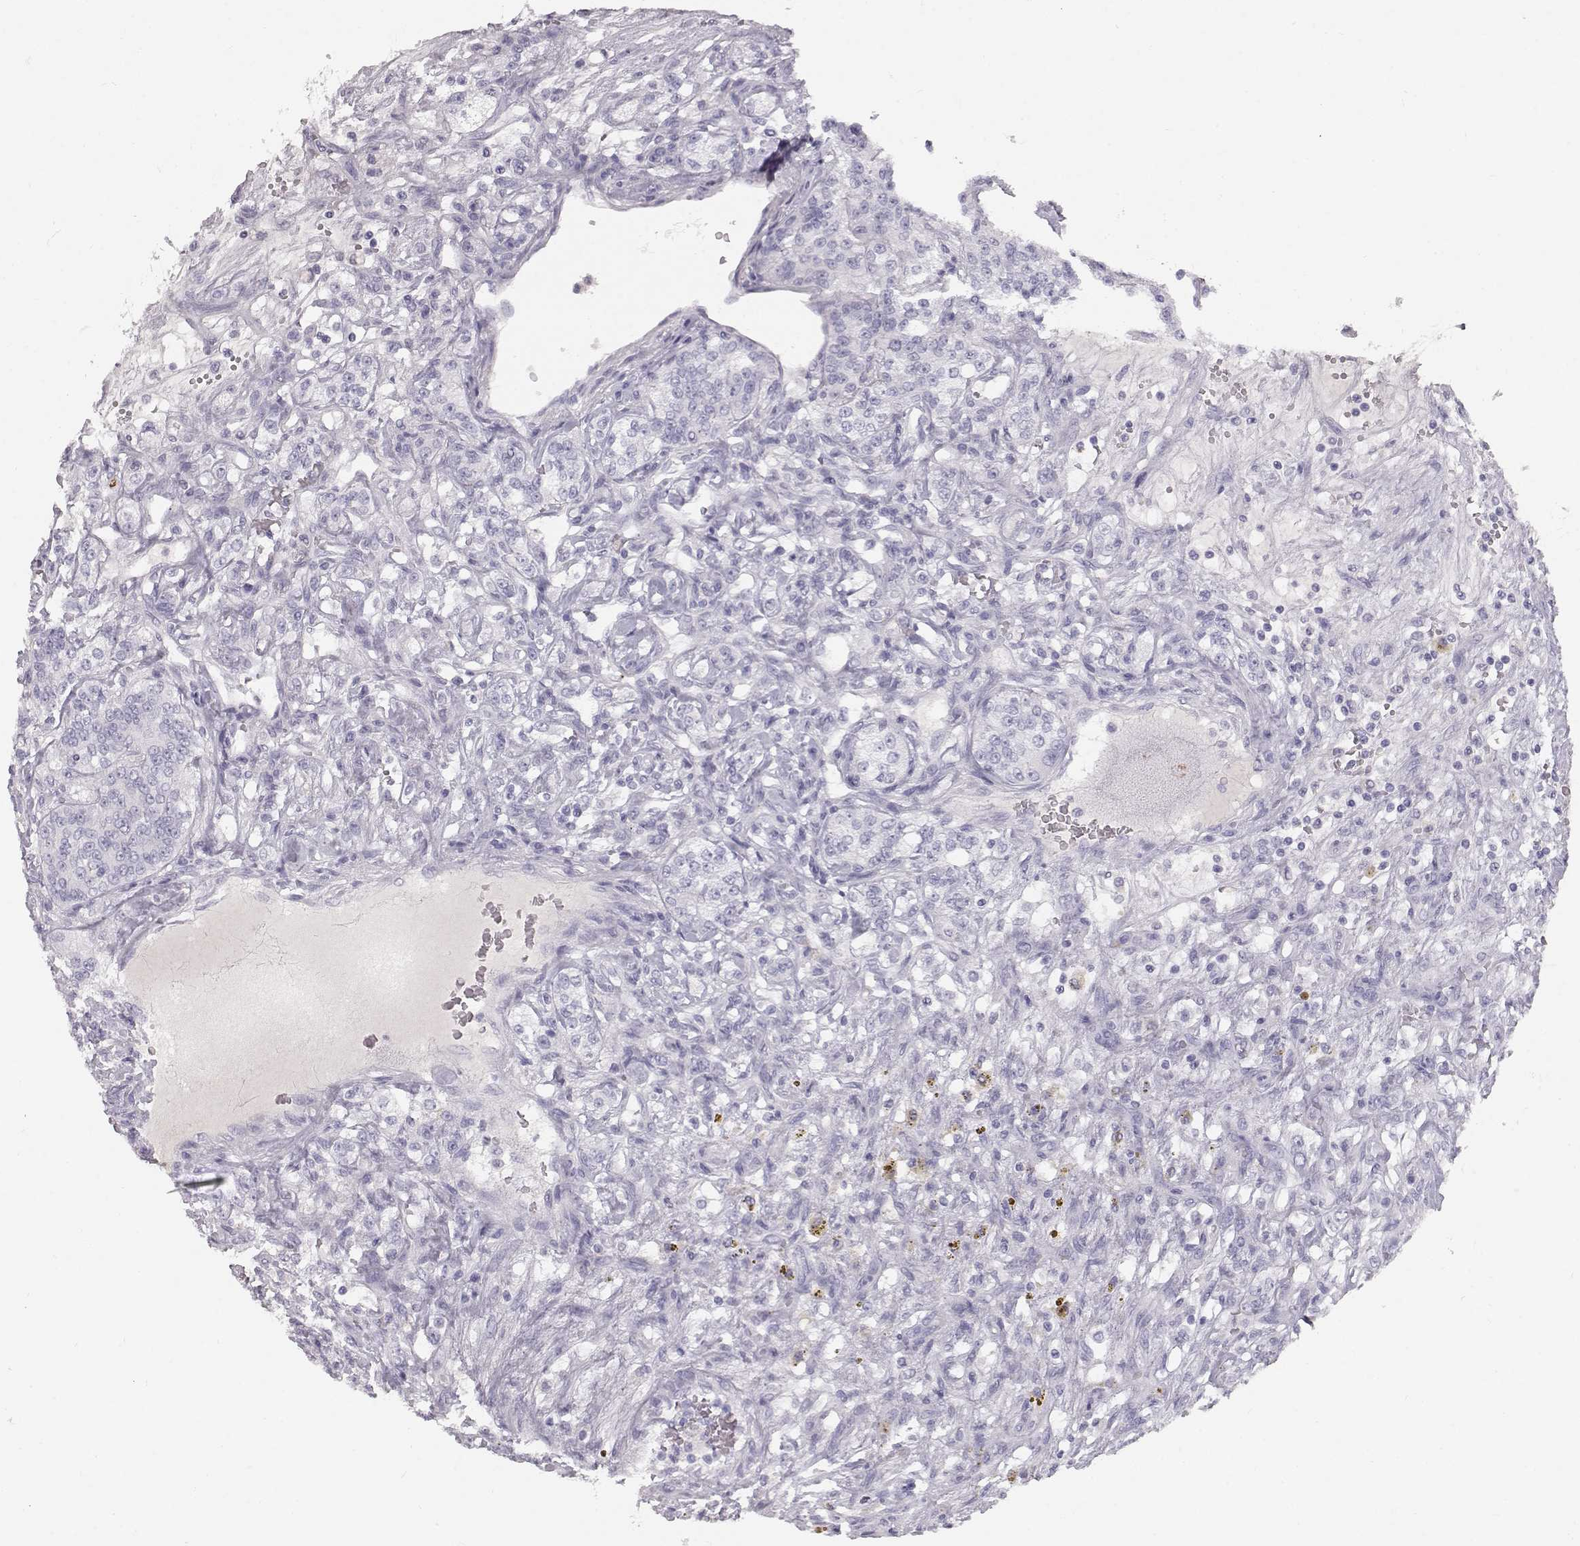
{"staining": {"intensity": "negative", "quantity": "none", "location": "none"}, "tissue": "renal cancer", "cell_type": "Tumor cells", "image_type": "cancer", "snomed": [{"axis": "morphology", "description": "Adenocarcinoma, NOS"}, {"axis": "topography", "description": "Kidney"}], "caption": "Immunohistochemistry (IHC) histopathology image of neoplastic tissue: renal cancer (adenocarcinoma) stained with DAB demonstrates no significant protein staining in tumor cells.", "gene": "KRTAP16-1", "patient": {"sex": "female", "age": 63}}